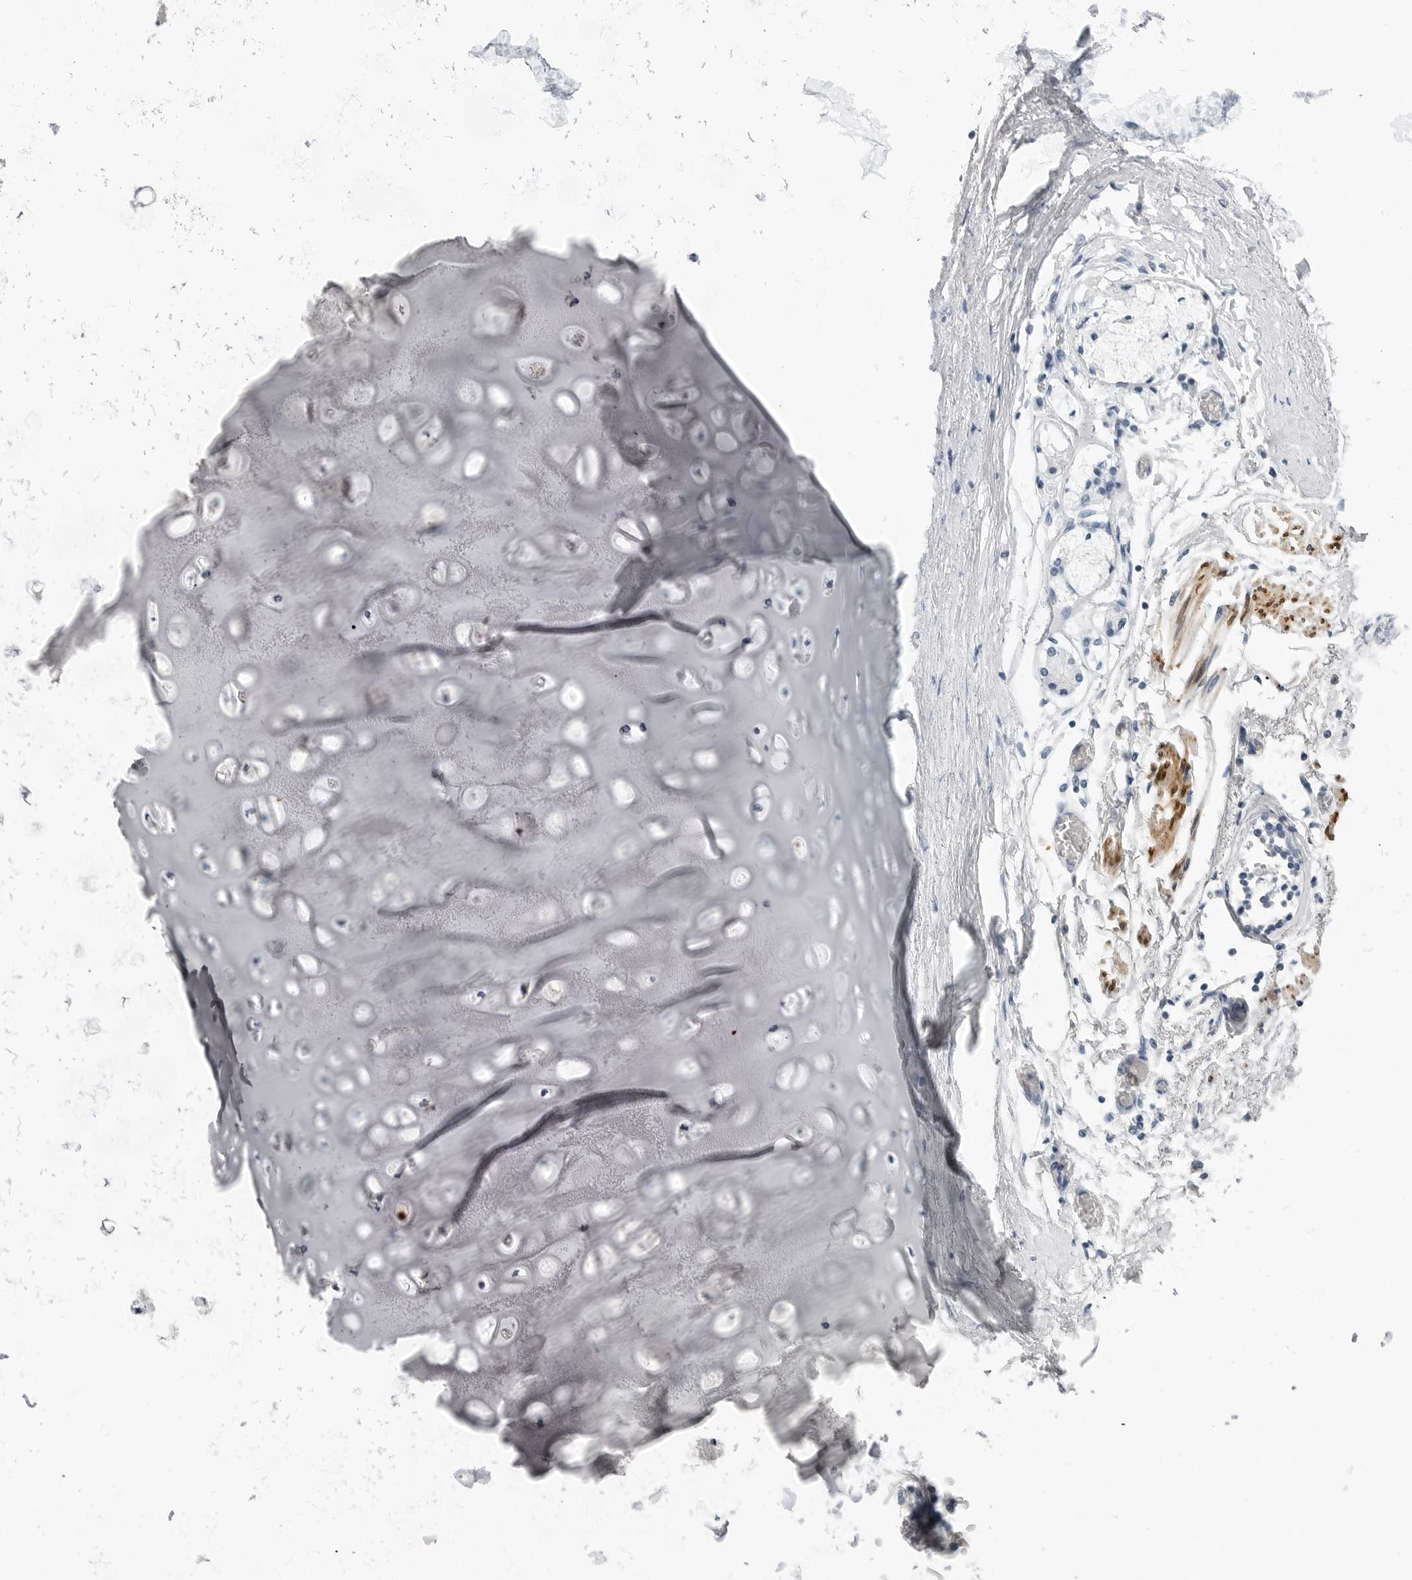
{"staining": {"intensity": "negative", "quantity": "none", "location": "none"}, "tissue": "adipose tissue", "cell_type": "Adipocytes", "image_type": "normal", "snomed": [{"axis": "morphology", "description": "Normal tissue, NOS"}, {"axis": "topography", "description": "Cartilage tissue"}, {"axis": "topography", "description": "Lung"}], "caption": "Immunohistochemistry of benign adipose tissue exhibits no expression in adipocytes.", "gene": "PLN", "patient": {"sex": "female", "age": 77}}